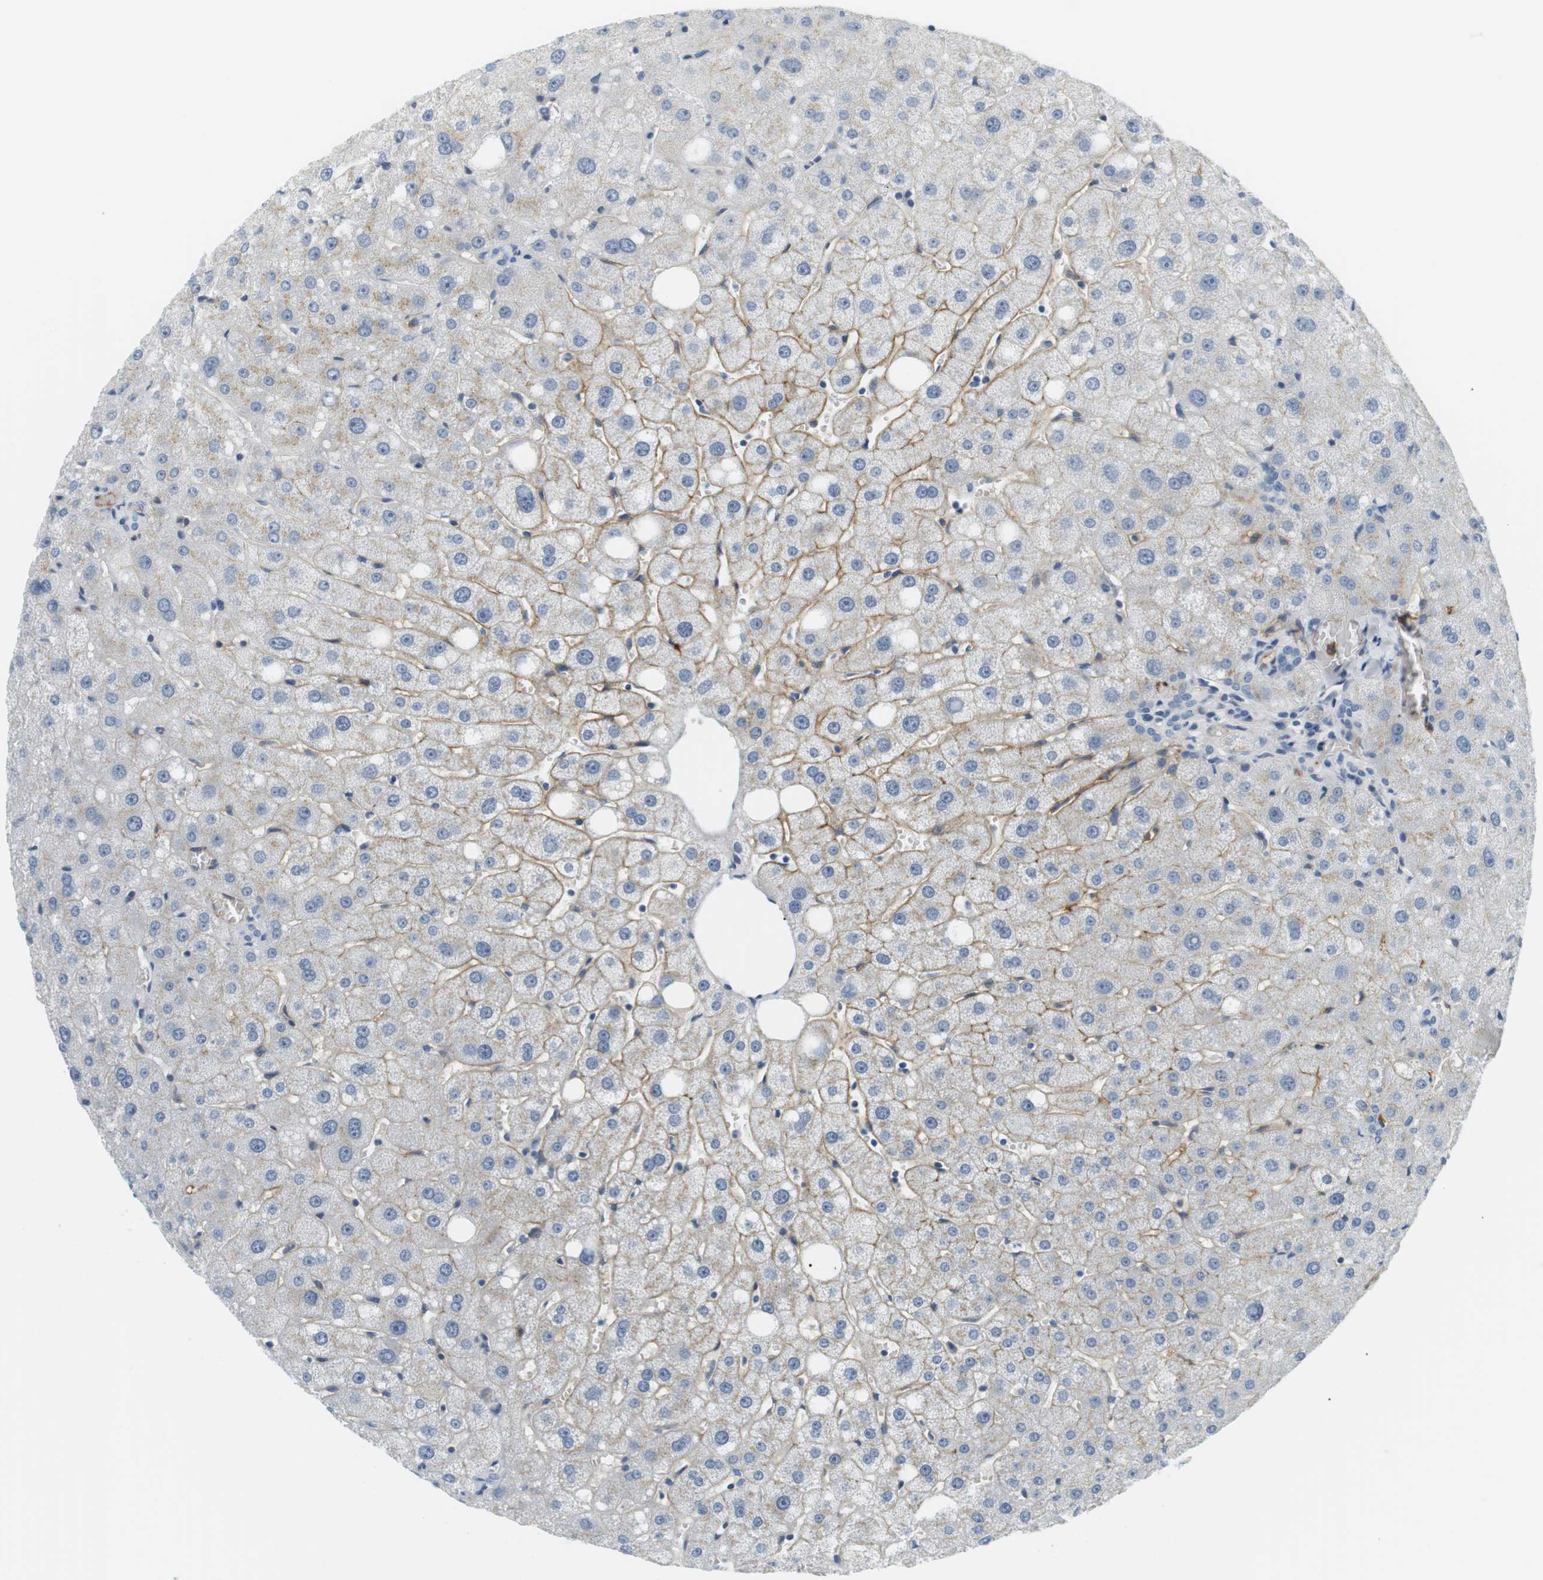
{"staining": {"intensity": "negative", "quantity": "none", "location": "none"}, "tissue": "liver", "cell_type": "Cholangiocytes", "image_type": "normal", "snomed": [{"axis": "morphology", "description": "Normal tissue, NOS"}, {"axis": "topography", "description": "Liver"}], "caption": "High power microscopy histopathology image of an immunohistochemistry image of normal liver, revealing no significant staining in cholangiocytes.", "gene": "APOB", "patient": {"sex": "male", "age": 73}}